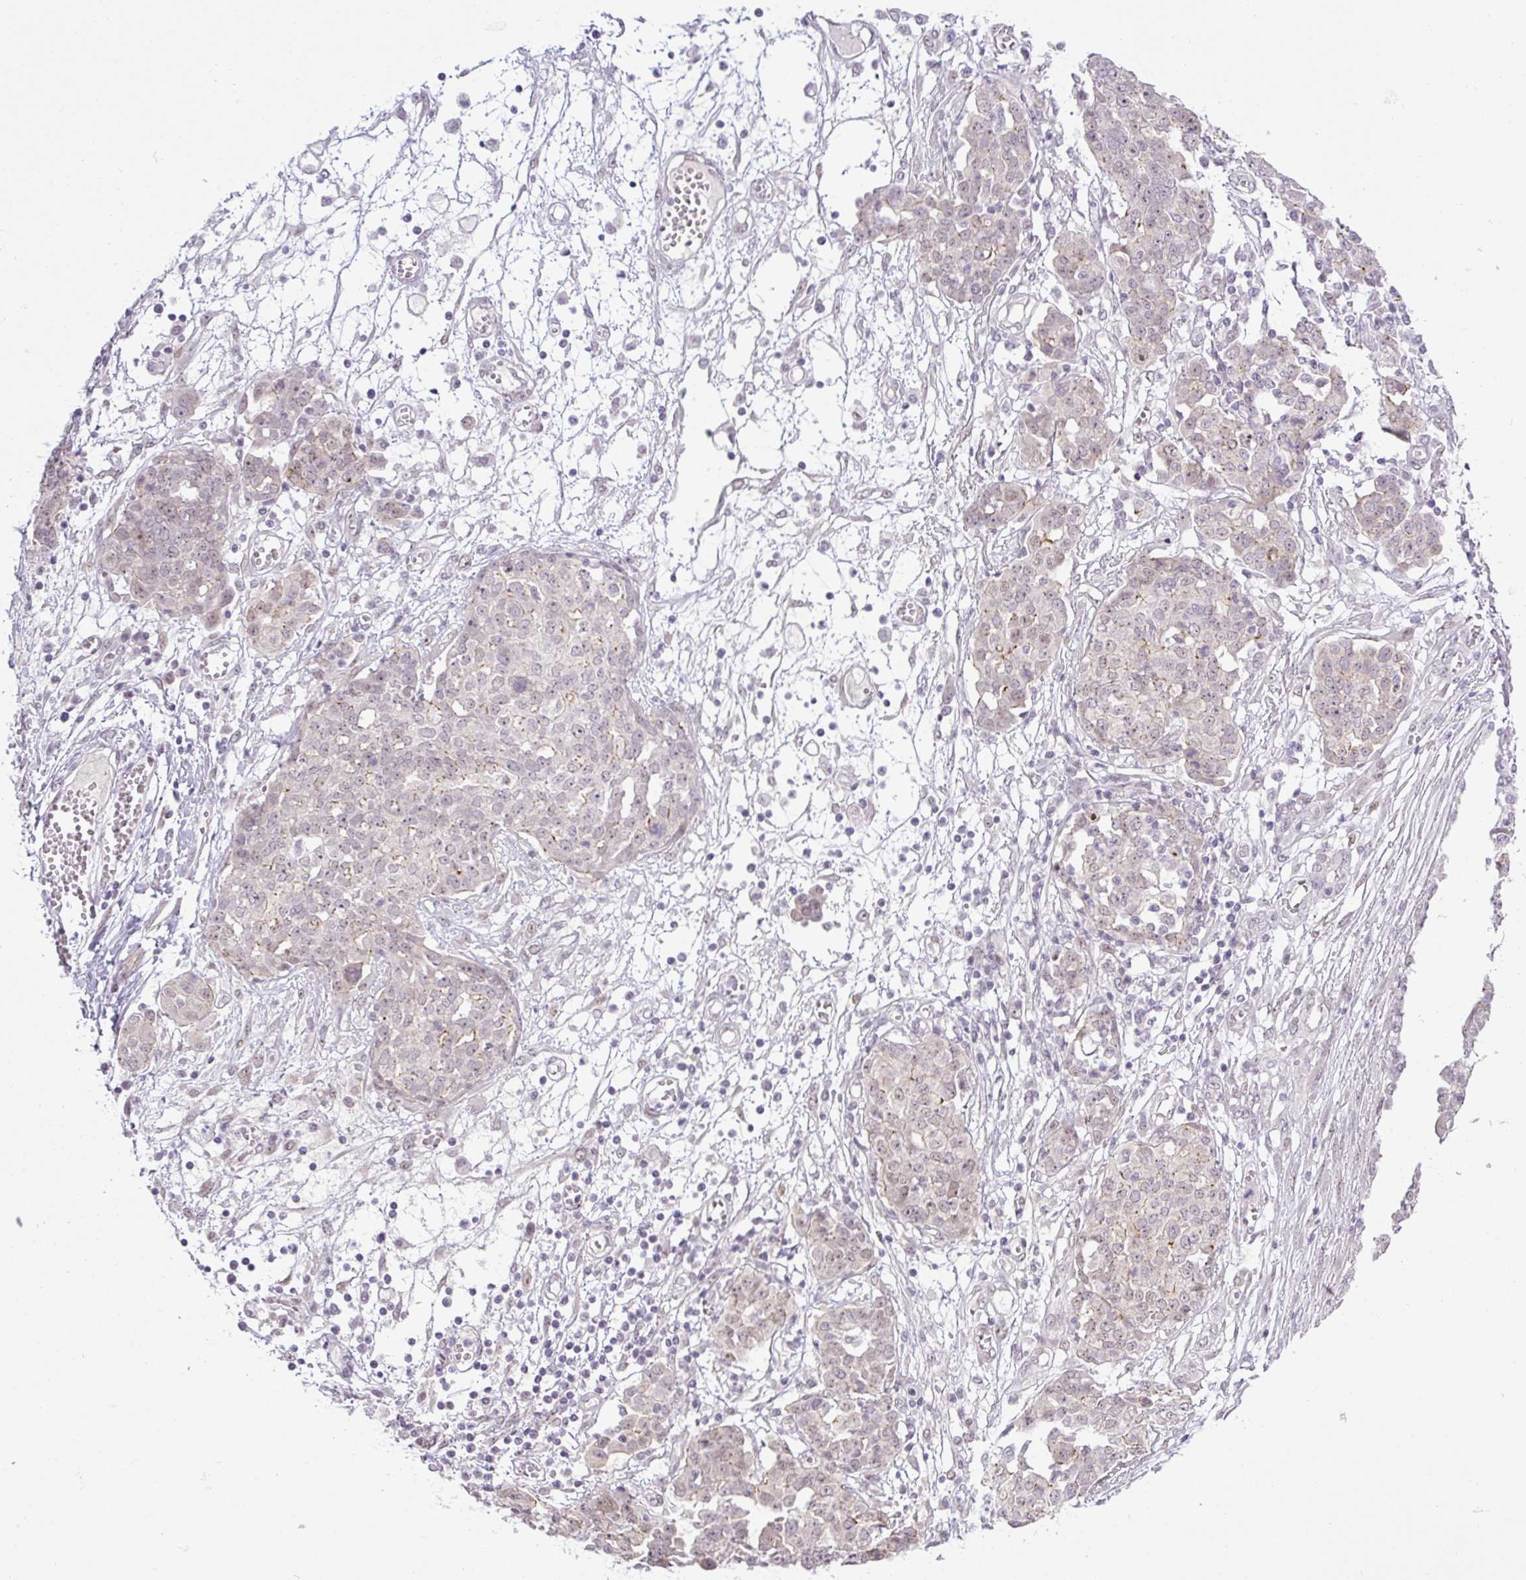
{"staining": {"intensity": "moderate", "quantity": "<25%", "location": "cytoplasmic/membranous"}, "tissue": "ovarian cancer", "cell_type": "Tumor cells", "image_type": "cancer", "snomed": [{"axis": "morphology", "description": "Cystadenocarcinoma, serous, NOS"}, {"axis": "topography", "description": "Soft tissue"}, {"axis": "topography", "description": "Ovary"}], "caption": "This image reveals serous cystadenocarcinoma (ovarian) stained with immunohistochemistry (IHC) to label a protein in brown. The cytoplasmic/membranous of tumor cells show moderate positivity for the protein. Nuclei are counter-stained blue.", "gene": "ICE1", "patient": {"sex": "female", "age": 57}}